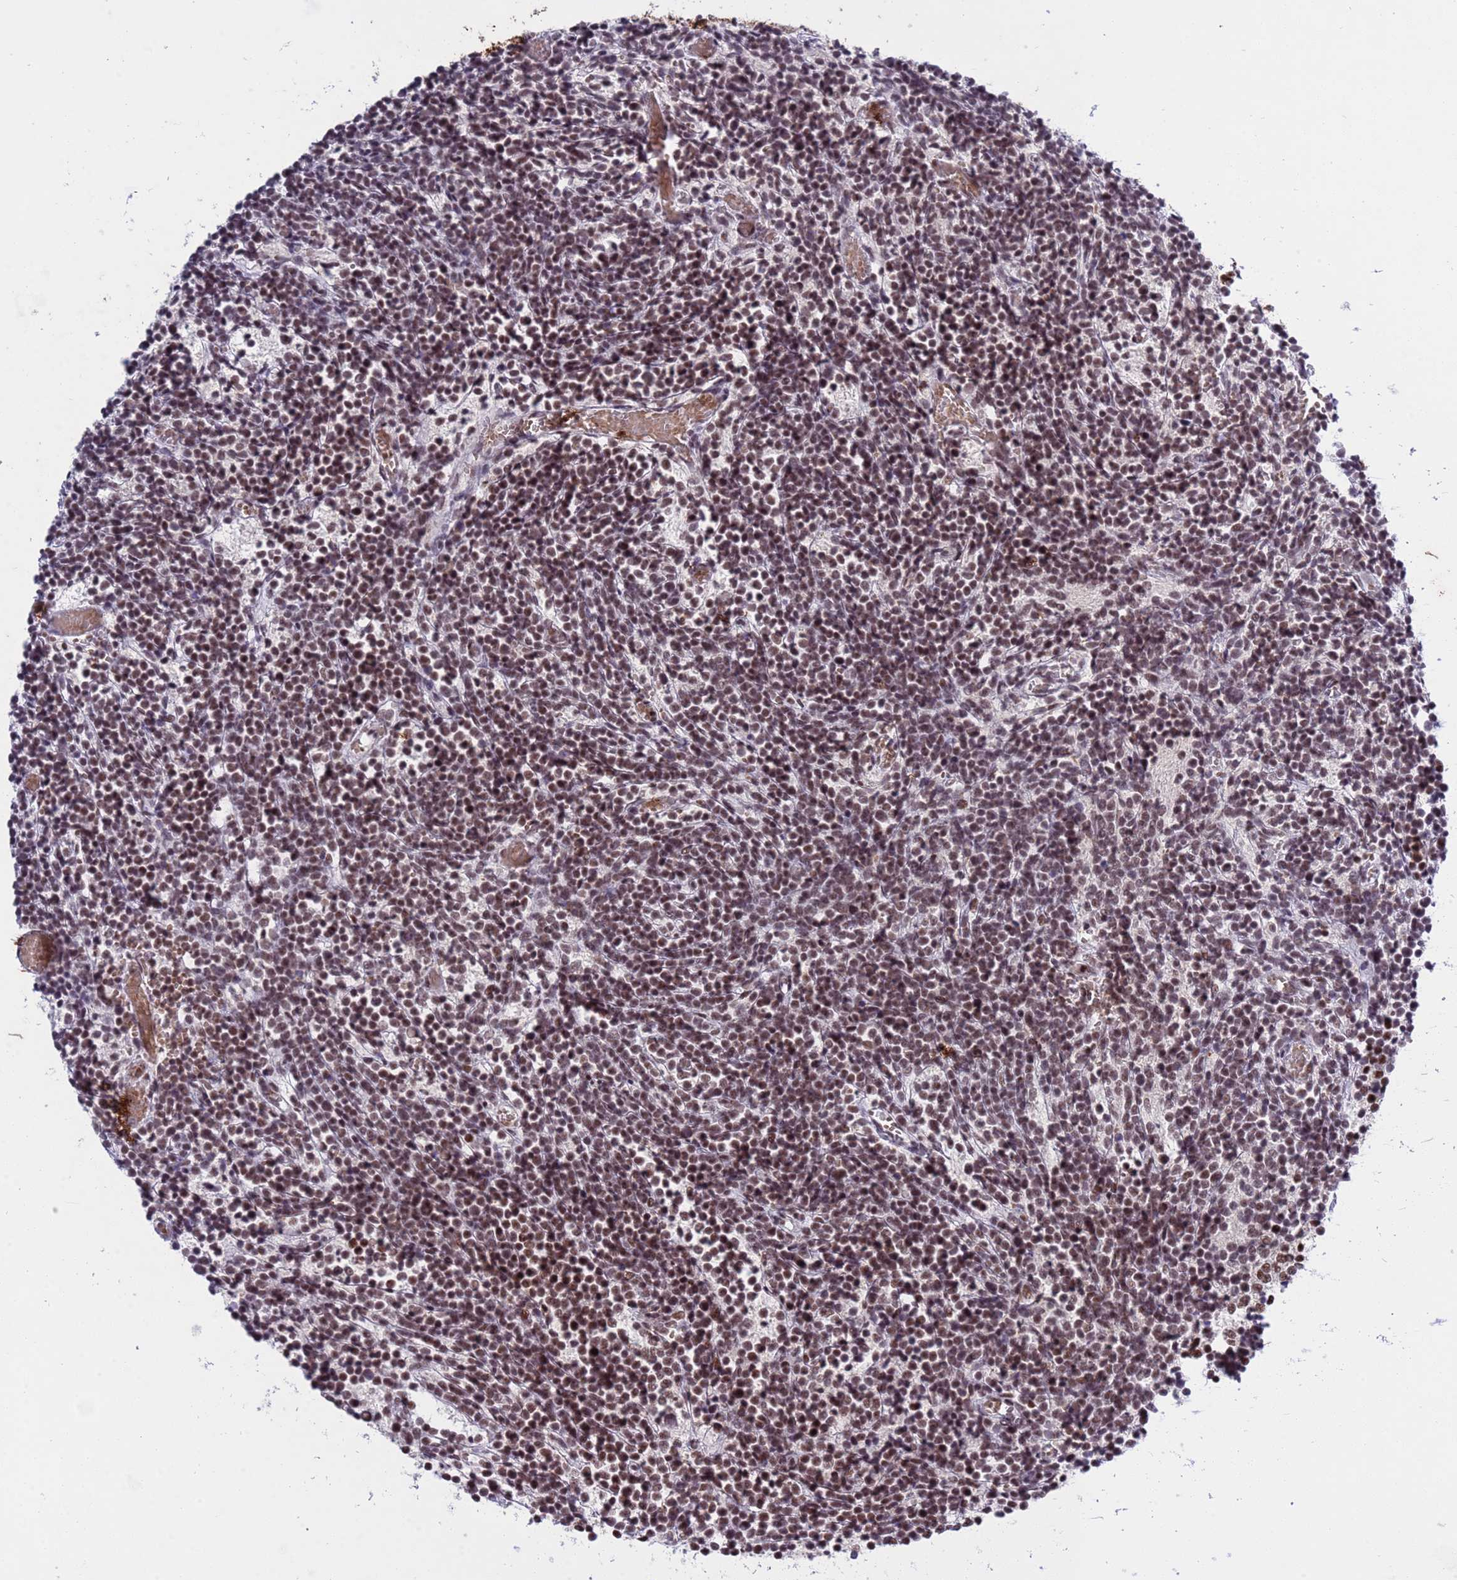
{"staining": {"intensity": "strong", "quantity": ">75%", "location": "nuclear"}, "tissue": "glioma", "cell_type": "Tumor cells", "image_type": "cancer", "snomed": [{"axis": "morphology", "description": "Glioma, malignant, Low grade"}, {"axis": "topography", "description": "Brain"}], "caption": "This is a micrograph of IHC staining of malignant glioma (low-grade), which shows strong positivity in the nuclear of tumor cells.", "gene": "THOC2", "patient": {"sex": "female", "age": 1}}